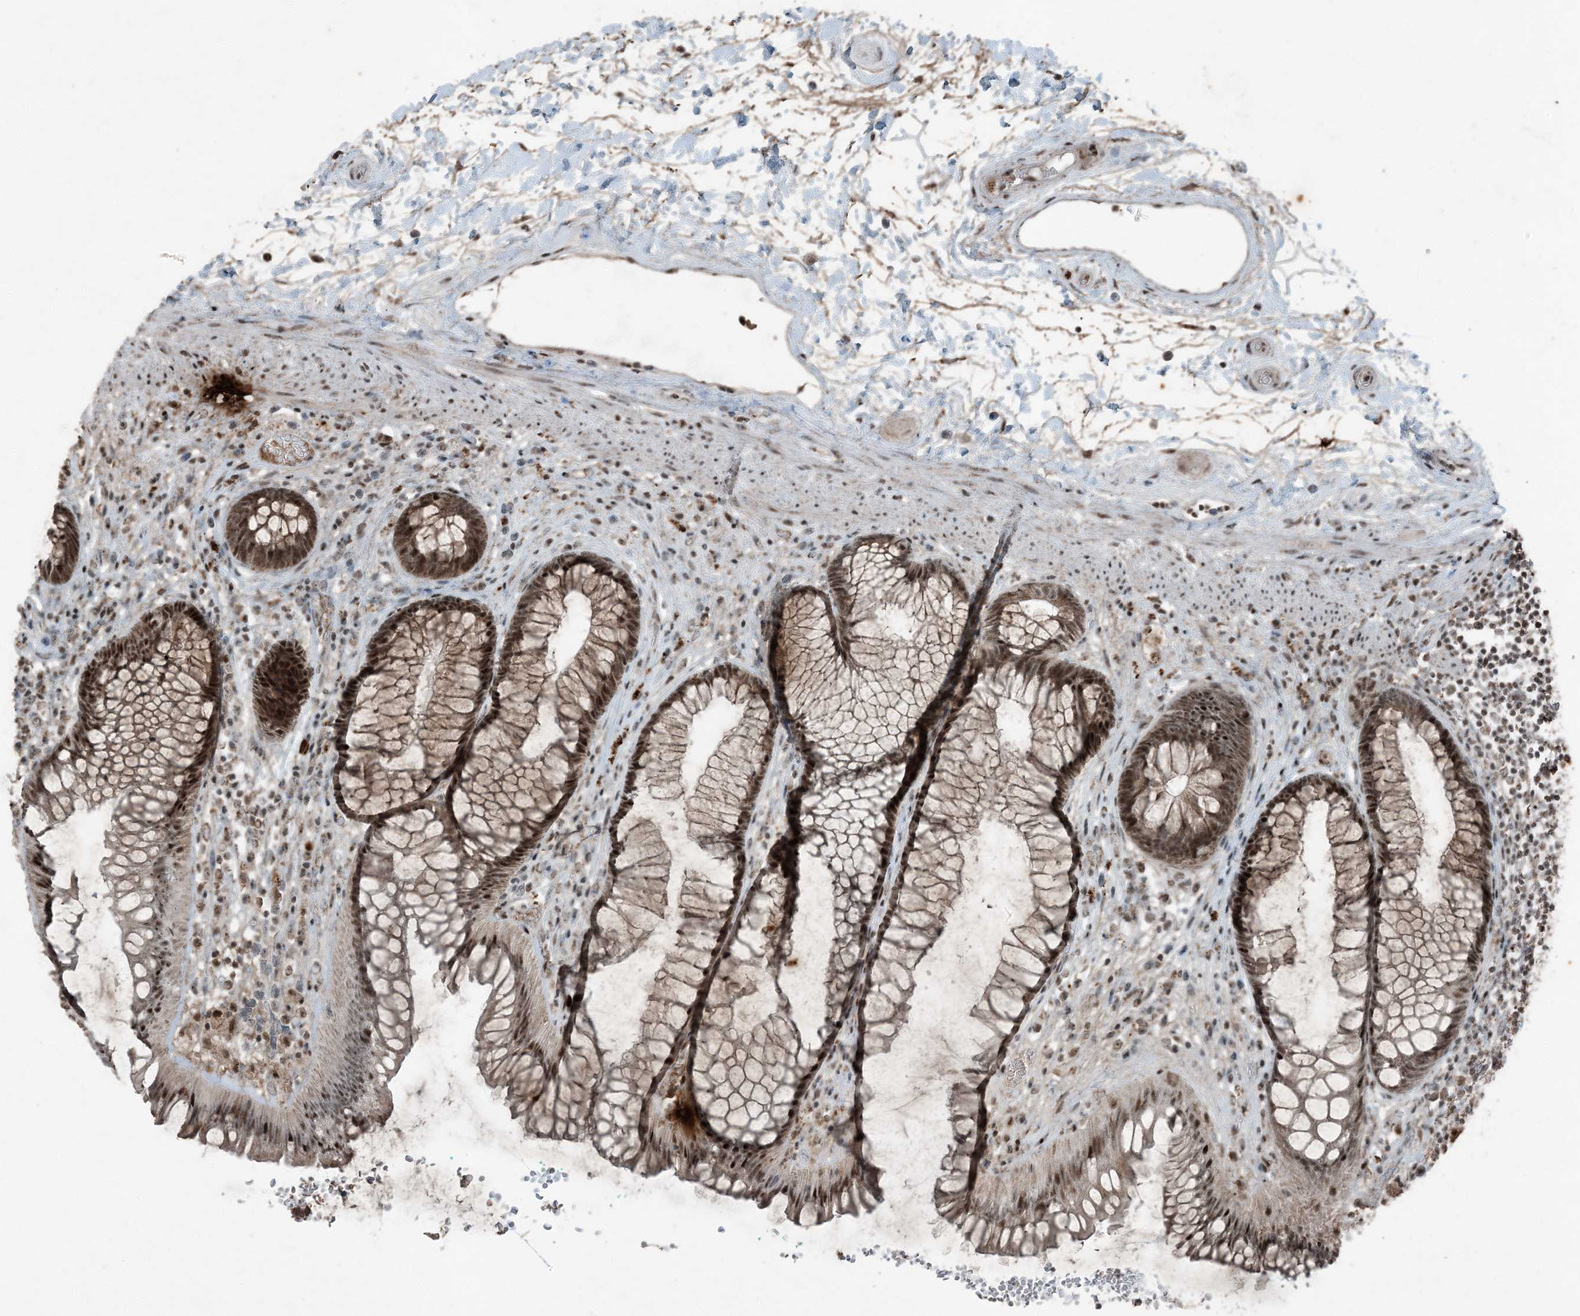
{"staining": {"intensity": "strong", "quantity": ">75%", "location": "nuclear"}, "tissue": "rectum", "cell_type": "Glandular cells", "image_type": "normal", "snomed": [{"axis": "morphology", "description": "Normal tissue, NOS"}, {"axis": "topography", "description": "Rectum"}], "caption": "Immunohistochemistry (IHC) image of benign rectum: rectum stained using immunohistochemistry displays high levels of strong protein expression localized specifically in the nuclear of glandular cells, appearing as a nuclear brown color.", "gene": "TADA2B", "patient": {"sex": "male", "age": 51}}